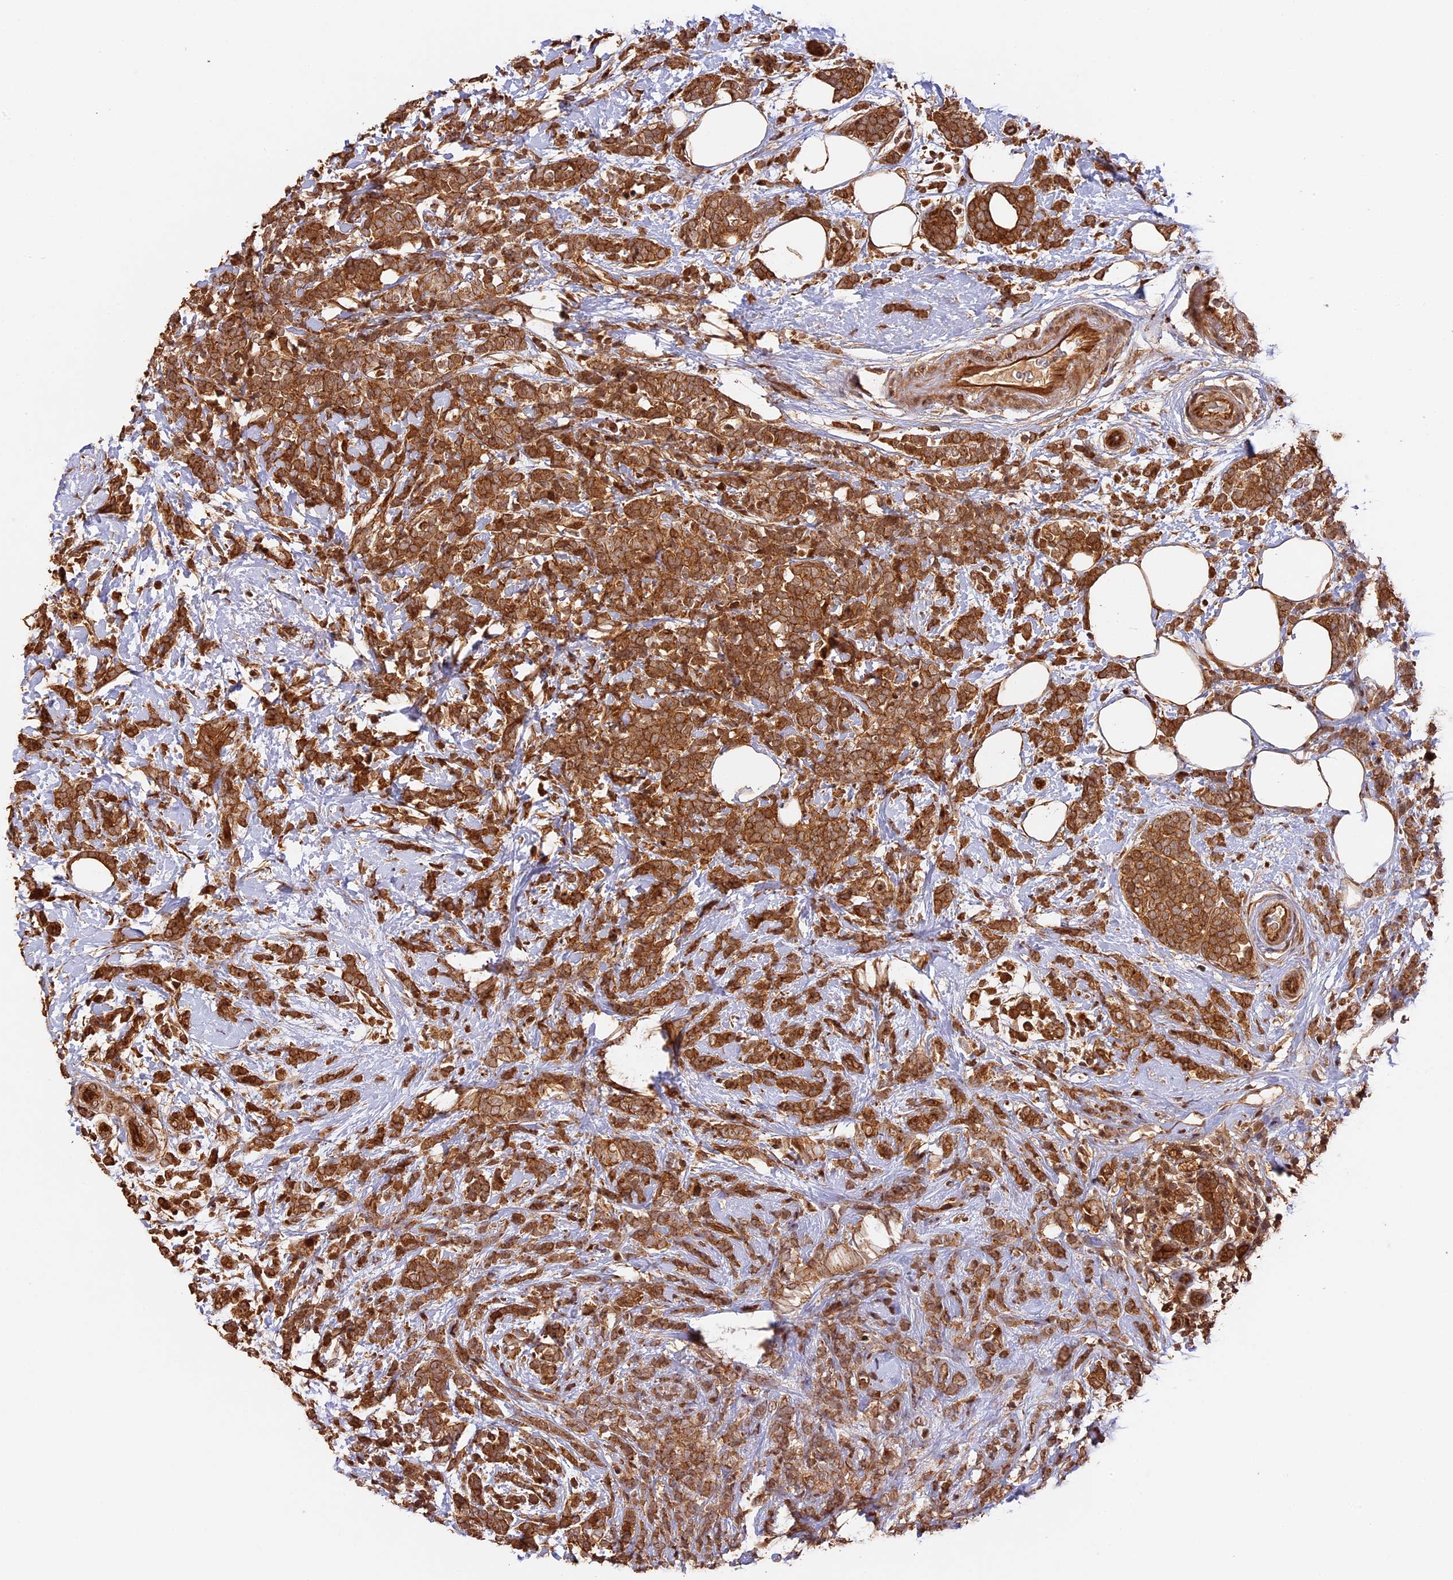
{"staining": {"intensity": "moderate", "quantity": ">75%", "location": "cytoplasmic/membranous"}, "tissue": "breast cancer", "cell_type": "Tumor cells", "image_type": "cancer", "snomed": [{"axis": "morphology", "description": "Lobular carcinoma"}, {"axis": "topography", "description": "Breast"}], "caption": "Breast cancer tissue reveals moderate cytoplasmic/membranous staining in approximately >75% of tumor cells (Brightfield microscopy of DAB IHC at high magnification).", "gene": "PPP1R37", "patient": {"sex": "female", "age": 58}}